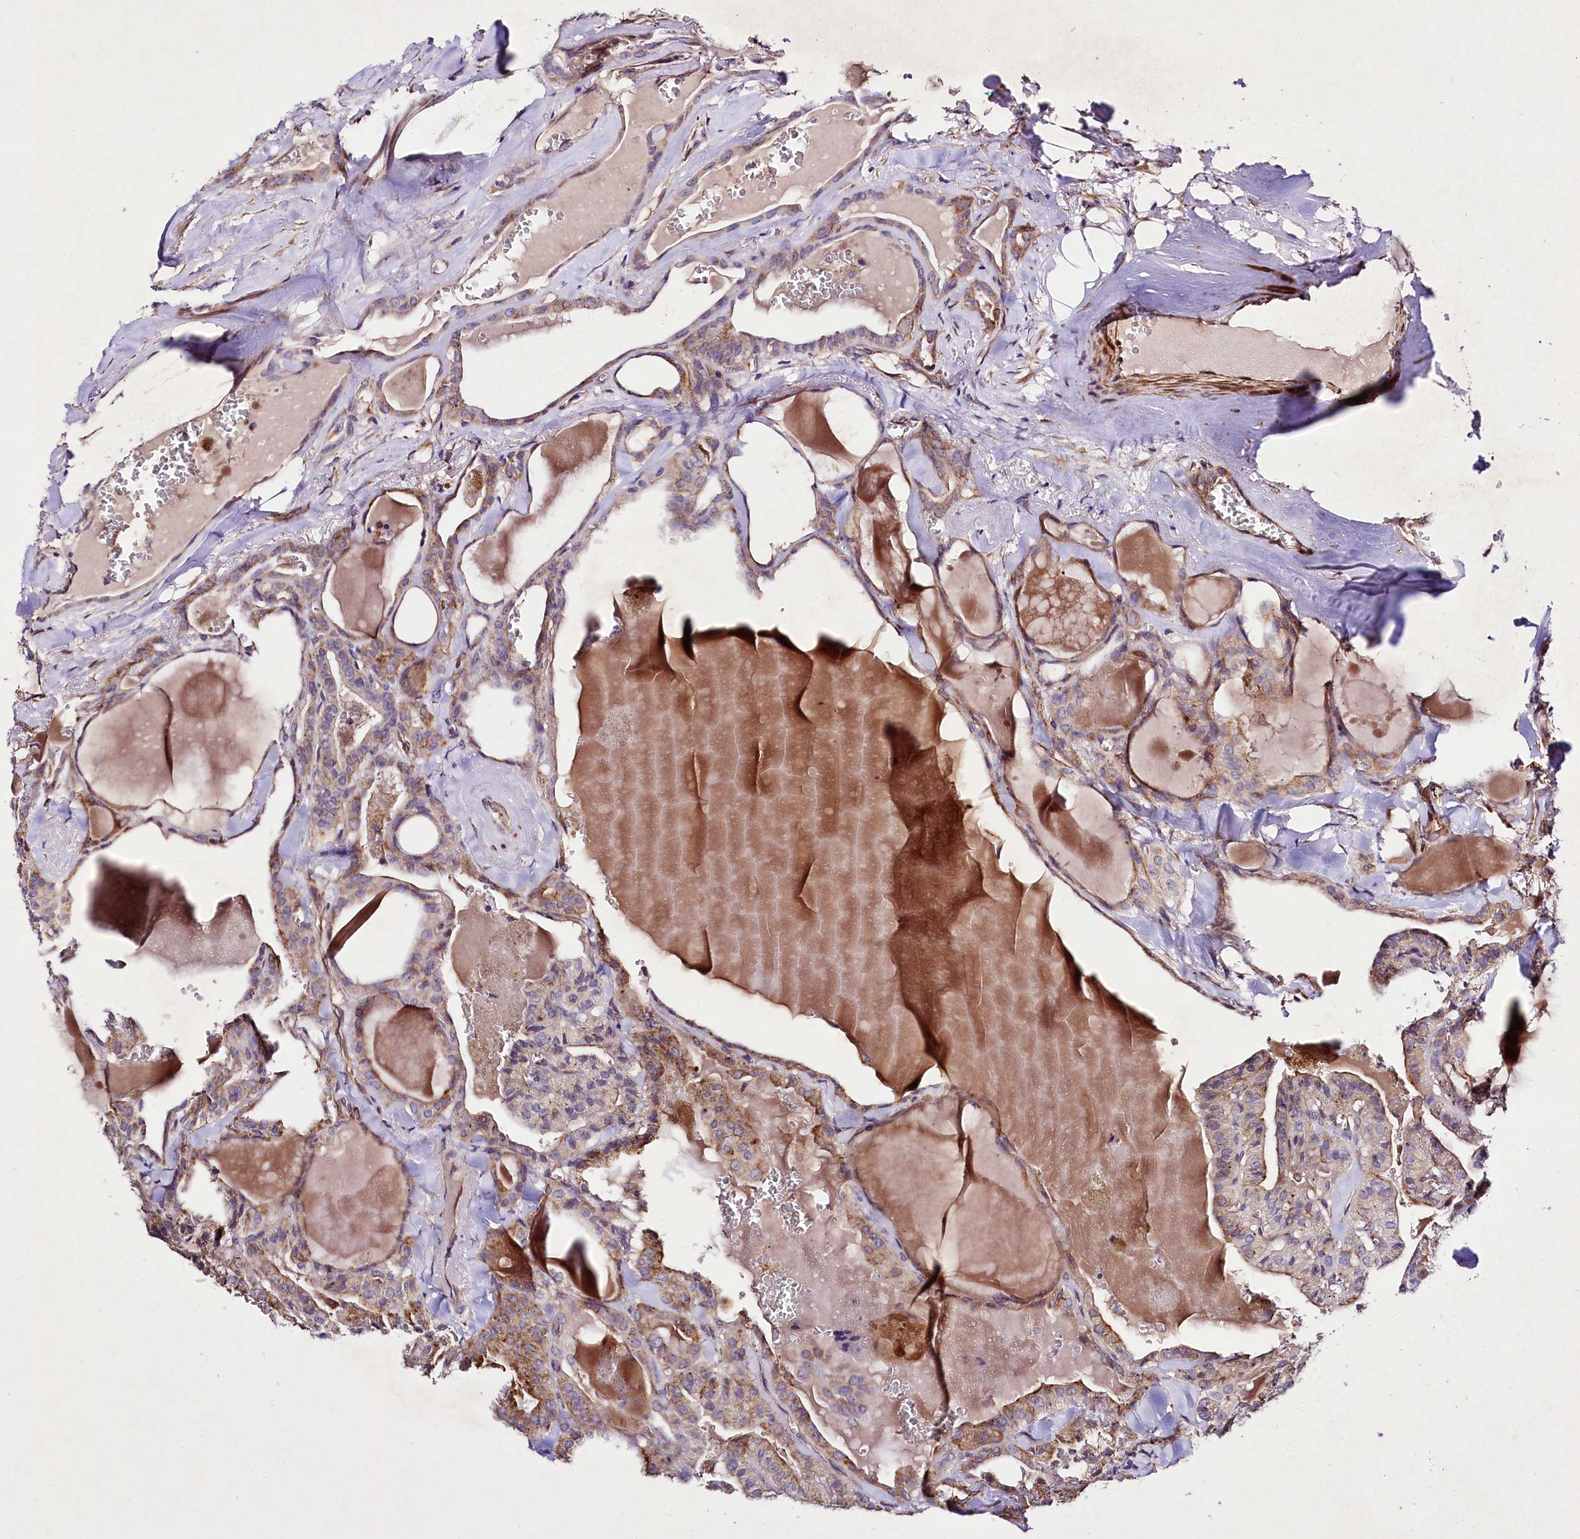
{"staining": {"intensity": "moderate", "quantity": ">75%", "location": "cytoplasmic/membranous"}, "tissue": "thyroid cancer", "cell_type": "Tumor cells", "image_type": "cancer", "snomed": [{"axis": "morphology", "description": "Papillary adenocarcinoma, NOS"}, {"axis": "topography", "description": "Thyroid gland"}], "caption": "An IHC histopathology image of neoplastic tissue is shown. Protein staining in brown highlights moderate cytoplasmic/membranous positivity in papillary adenocarcinoma (thyroid) within tumor cells.", "gene": "SLC7A1", "patient": {"sex": "male", "age": 52}}